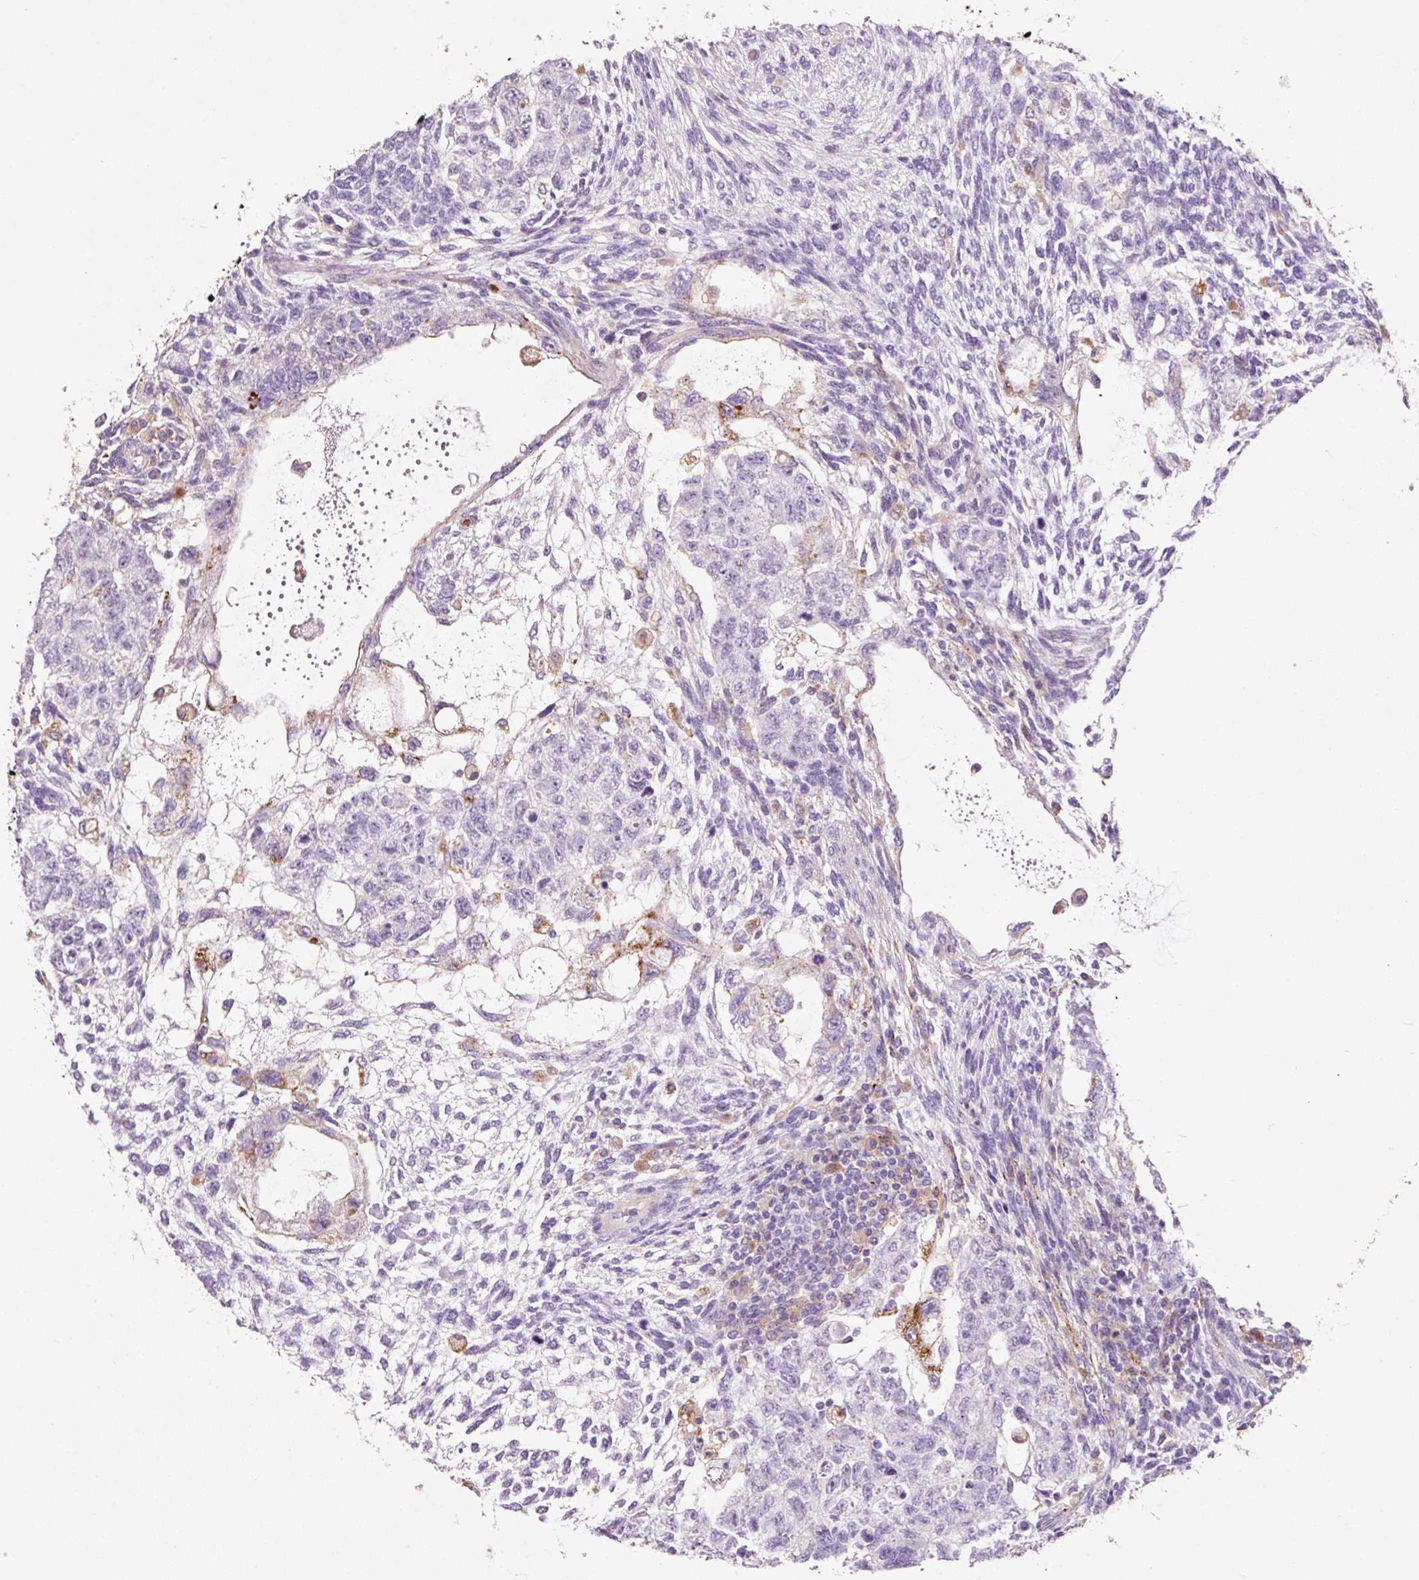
{"staining": {"intensity": "negative", "quantity": "none", "location": "none"}, "tissue": "testis cancer", "cell_type": "Tumor cells", "image_type": "cancer", "snomed": [{"axis": "morphology", "description": "Normal tissue, NOS"}, {"axis": "morphology", "description": "Carcinoma, Embryonal, NOS"}, {"axis": "topography", "description": "Testis"}], "caption": "Immunohistochemical staining of embryonal carcinoma (testis) reveals no significant positivity in tumor cells.", "gene": "TMC8", "patient": {"sex": "male", "age": 36}}